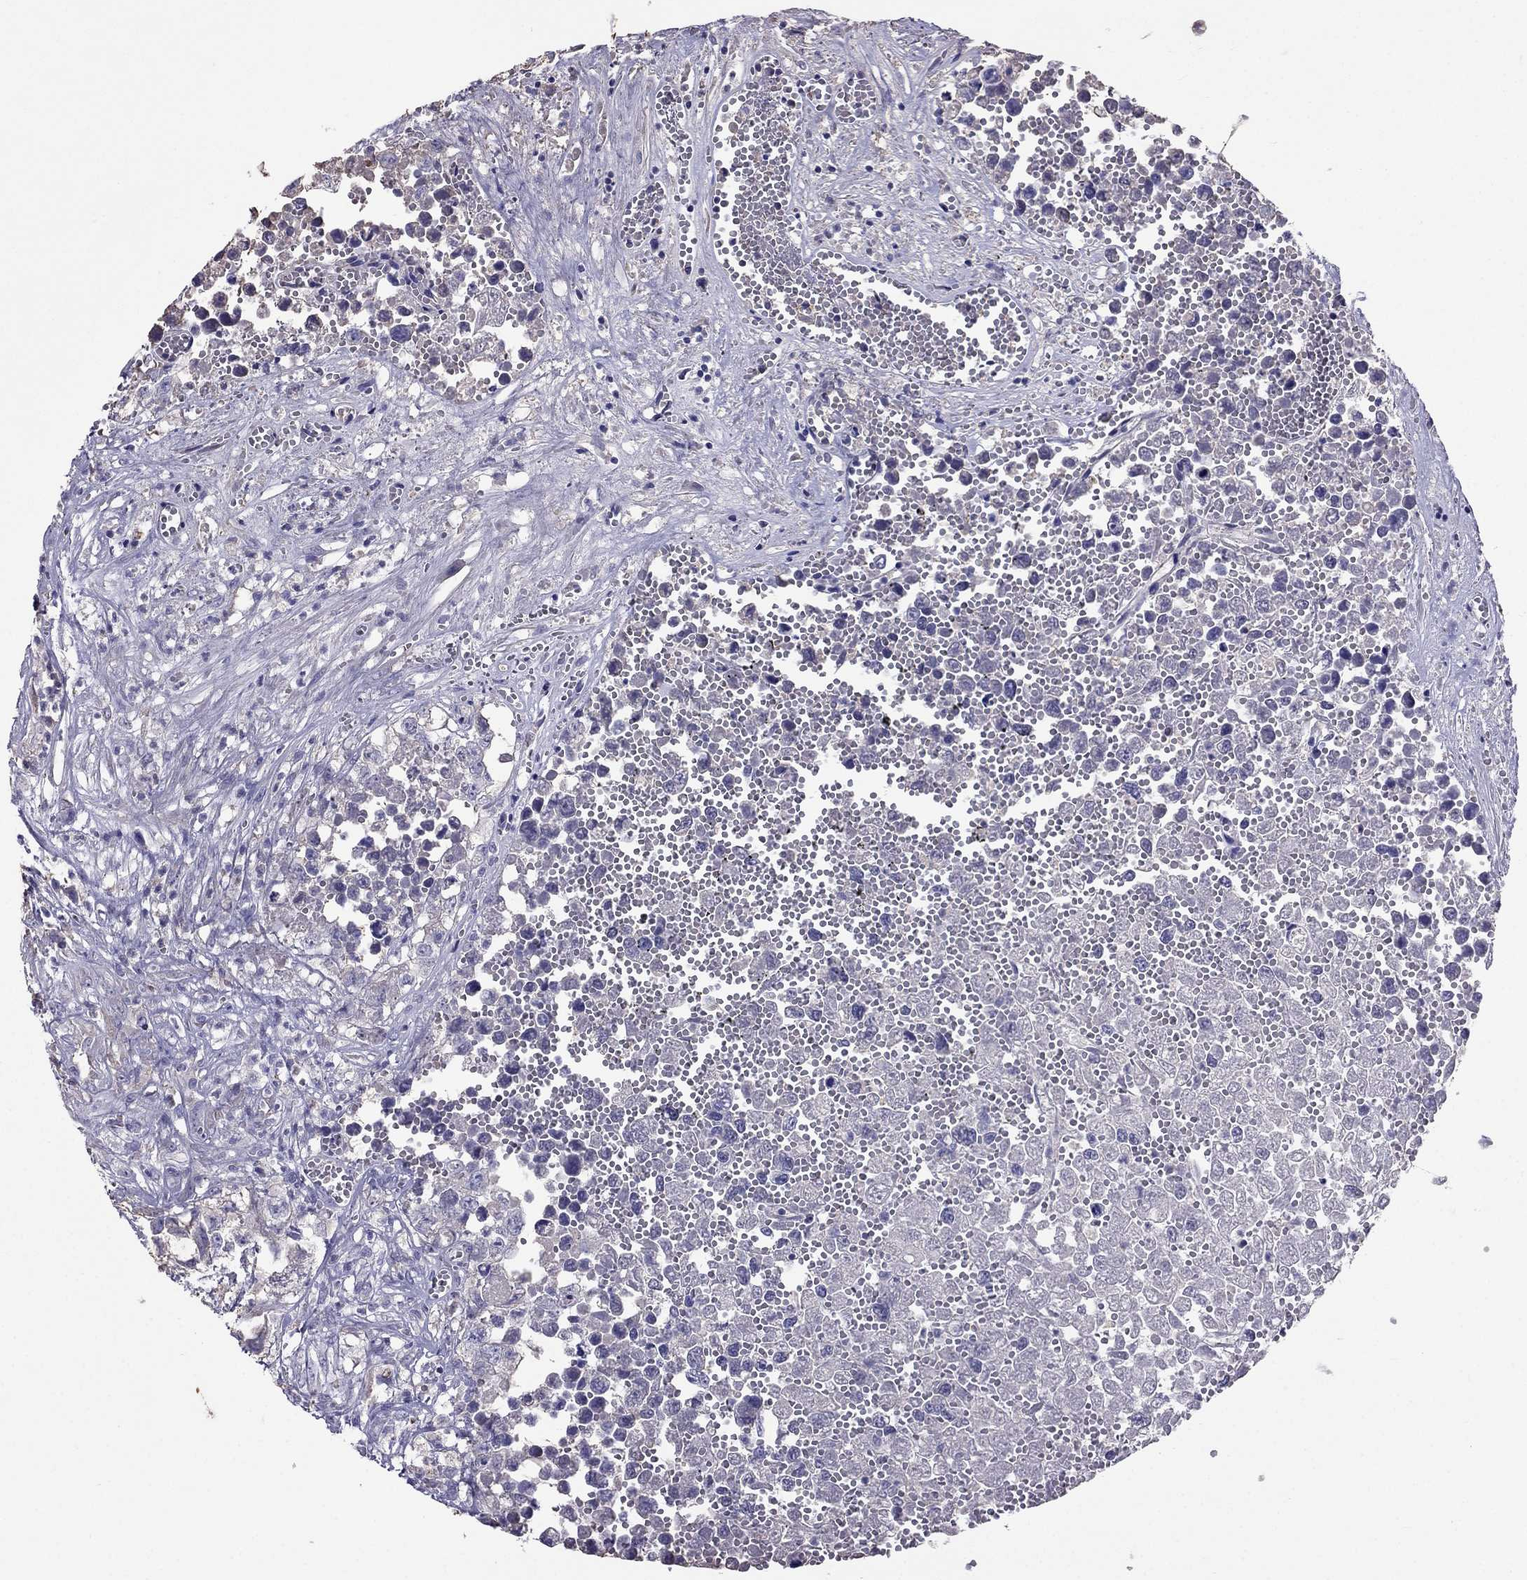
{"staining": {"intensity": "negative", "quantity": "none", "location": "none"}, "tissue": "testis cancer", "cell_type": "Tumor cells", "image_type": "cancer", "snomed": [{"axis": "morphology", "description": "Seminoma, NOS"}, {"axis": "morphology", "description": "Carcinoma, Embryonal, NOS"}, {"axis": "topography", "description": "Testis"}], "caption": "IHC histopathology image of embryonal carcinoma (testis) stained for a protein (brown), which displays no positivity in tumor cells. (DAB (3,3'-diaminobenzidine) IHC with hematoxylin counter stain).", "gene": "TBC1D21", "patient": {"sex": "male", "age": 22}}